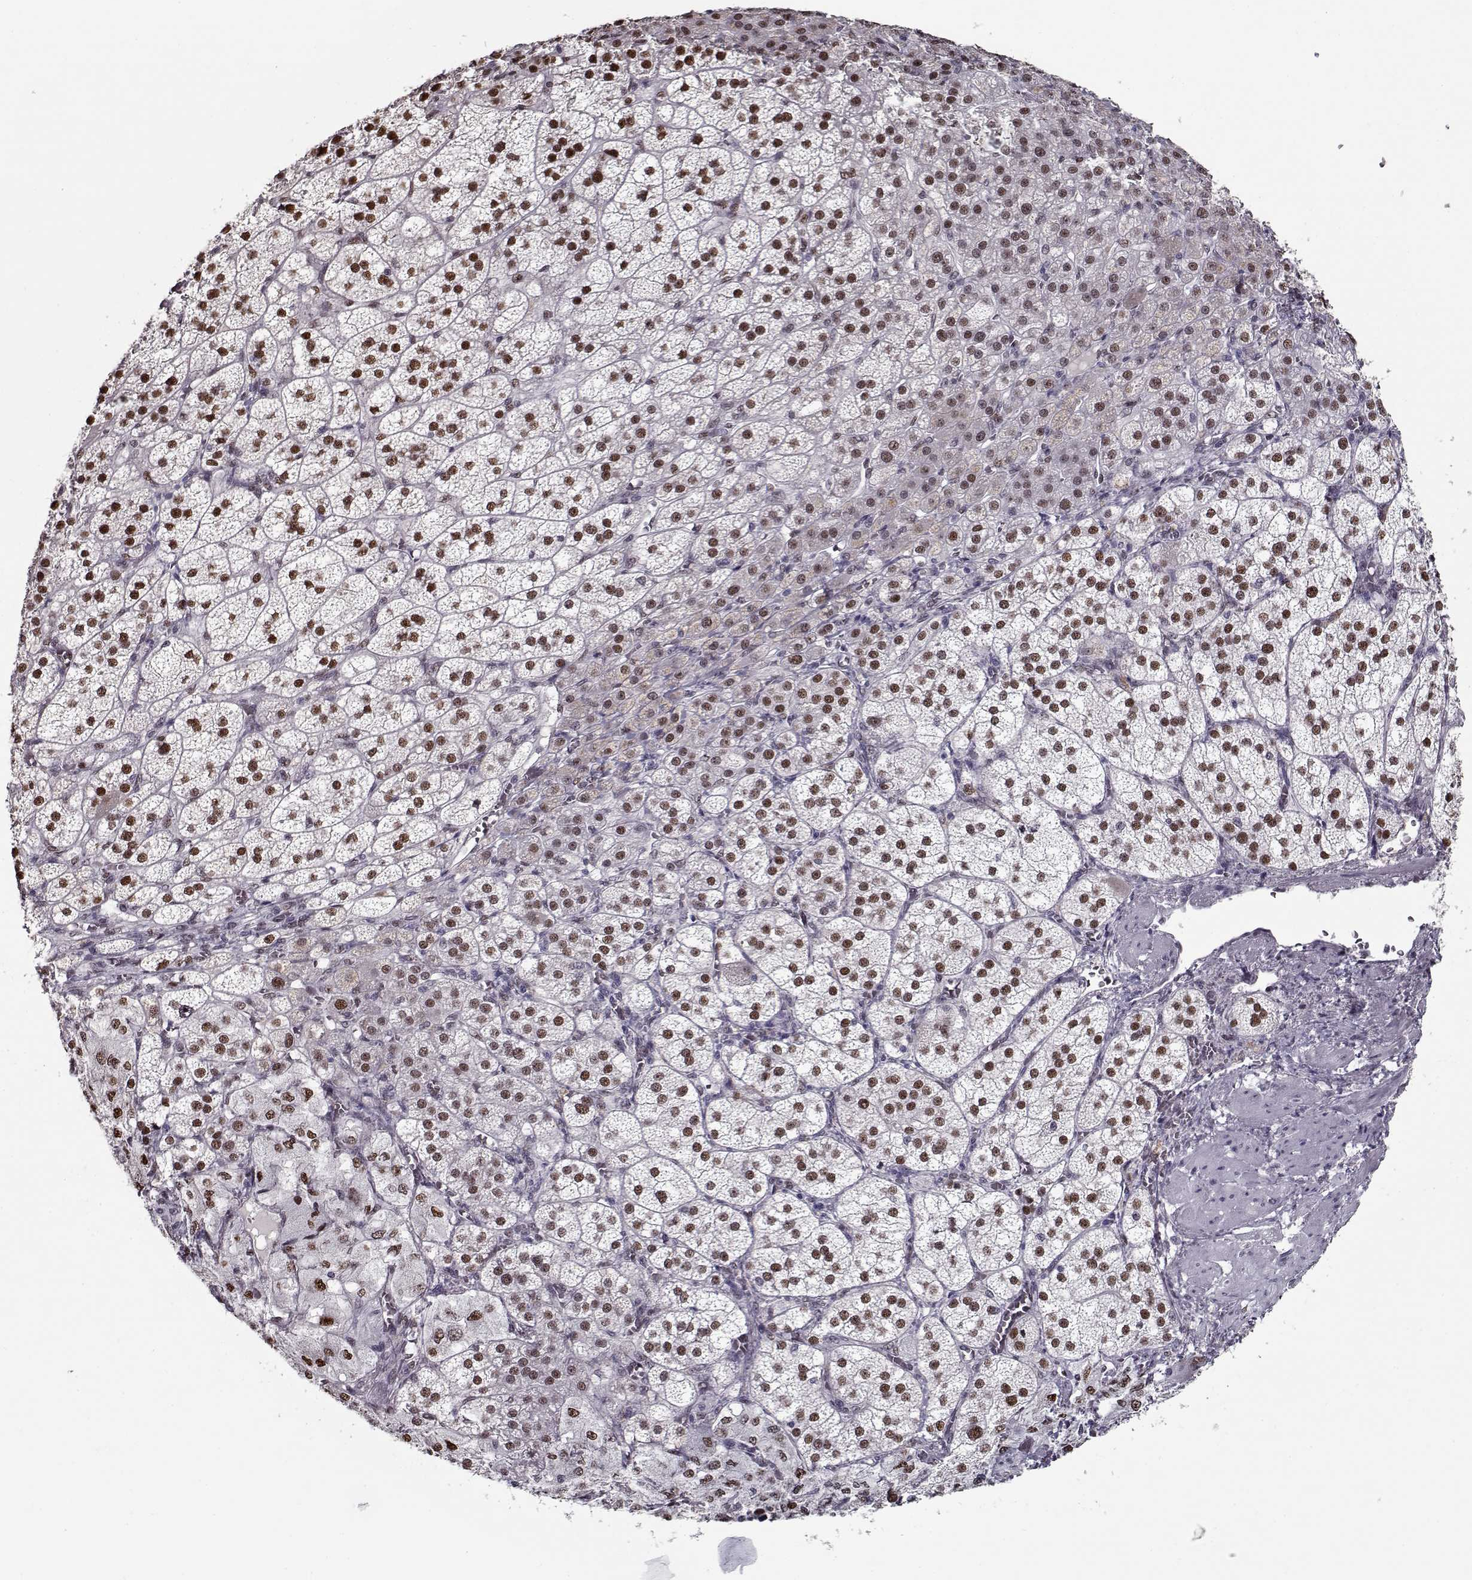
{"staining": {"intensity": "strong", "quantity": ">75%", "location": "nuclear"}, "tissue": "adrenal gland", "cell_type": "Glandular cells", "image_type": "normal", "snomed": [{"axis": "morphology", "description": "Normal tissue, NOS"}, {"axis": "topography", "description": "Adrenal gland"}], "caption": "The histopathology image displays a brown stain indicating the presence of a protein in the nuclear of glandular cells in adrenal gland. Immunohistochemistry (ihc) stains the protein of interest in brown and the nuclei are stained blue.", "gene": "PRMT1", "patient": {"sex": "female", "age": 60}}